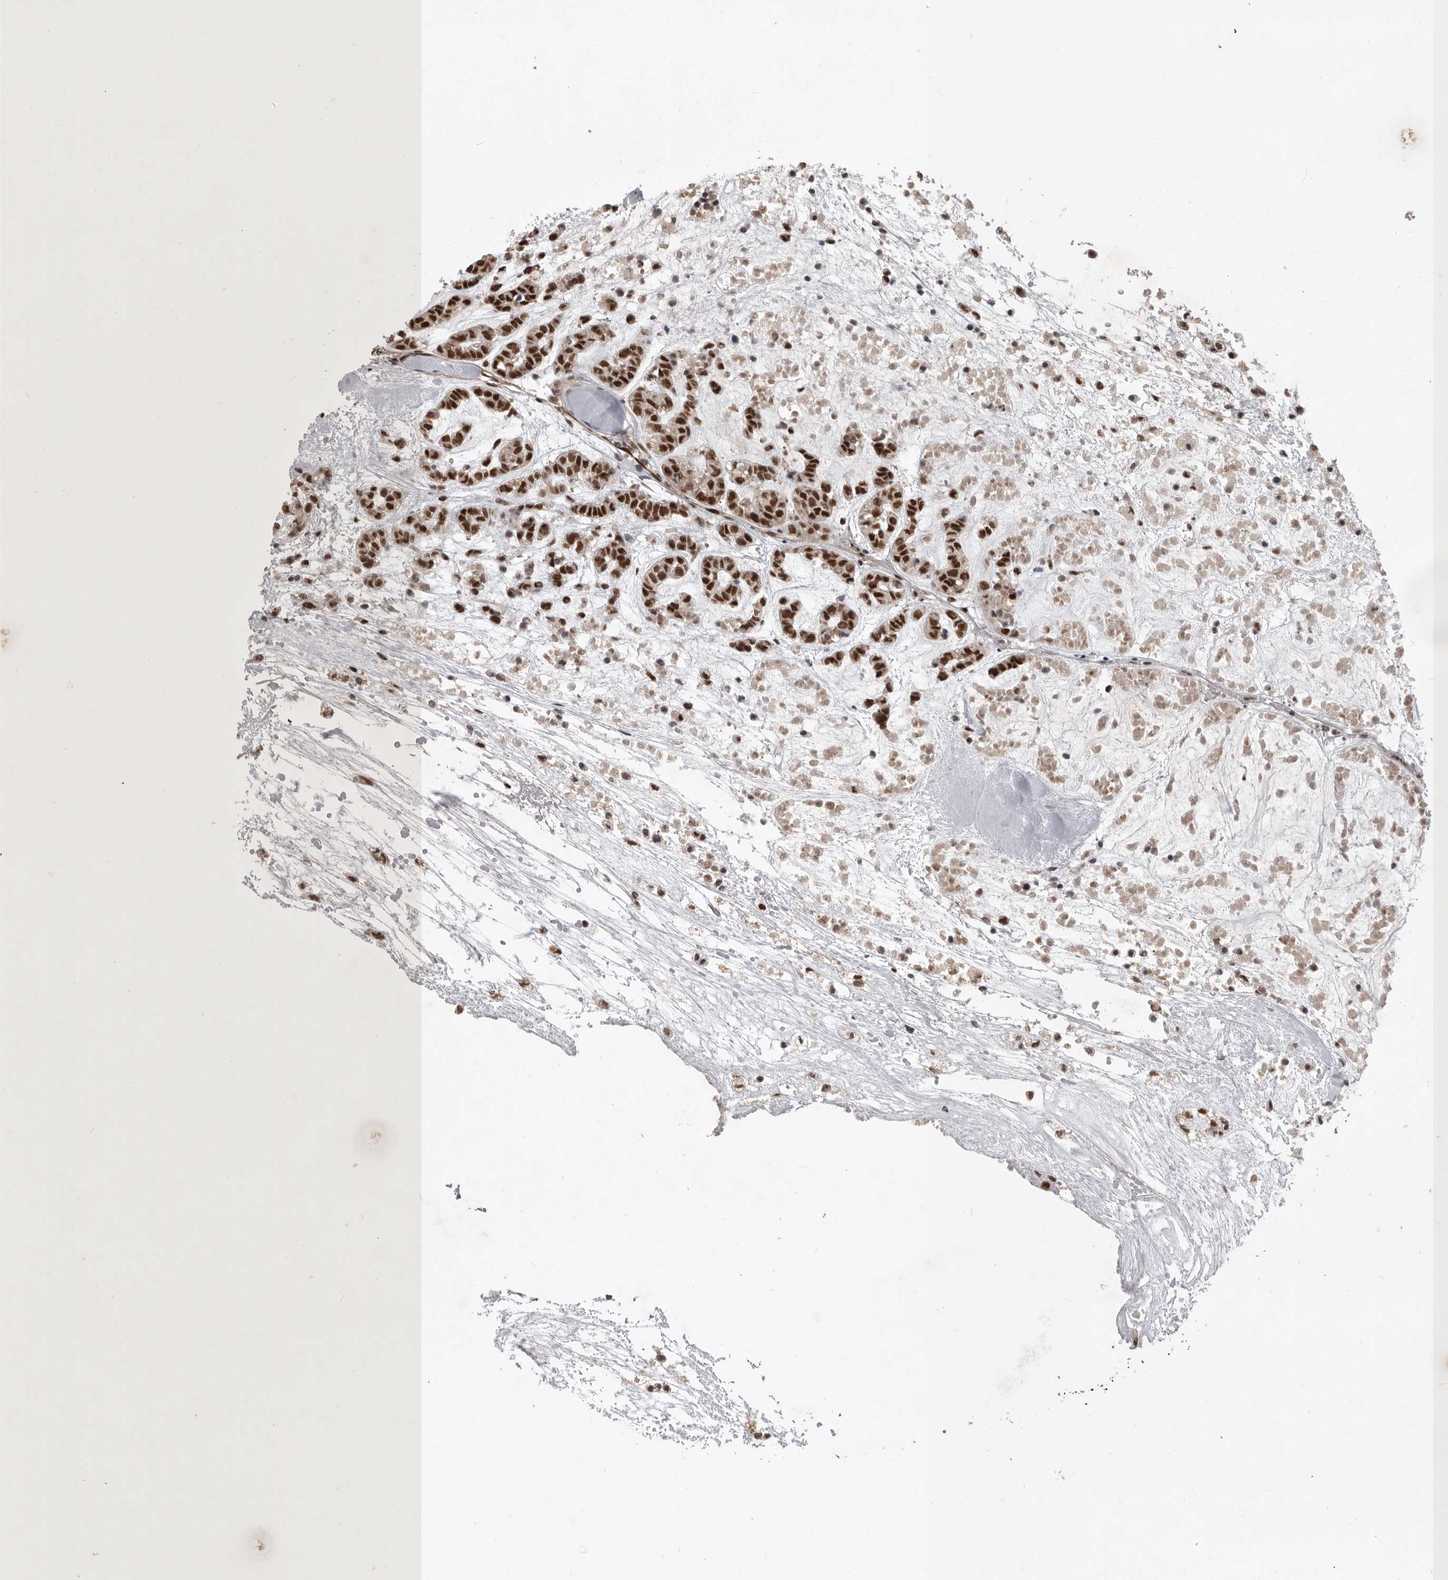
{"staining": {"intensity": "strong", "quantity": ">75%", "location": "nuclear"}, "tissue": "head and neck cancer", "cell_type": "Tumor cells", "image_type": "cancer", "snomed": [{"axis": "morphology", "description": "Adenocarcinoma, NOS"}, {"axis": "morphology", "description": "Adenoma, NOS"}, {"axis": "topography", "description": "Head-Neck"}], "caption": "Immunohistochemistry (DAB (3,3'-diaminobenzidine)) staining of human head and neck cancer (adenocarcinoma) shows strong nuclear protein positivity in approximately >75% of tumor cells.", "gene": "CBLL1", "patient": {"sex": "female", "age": 55}}